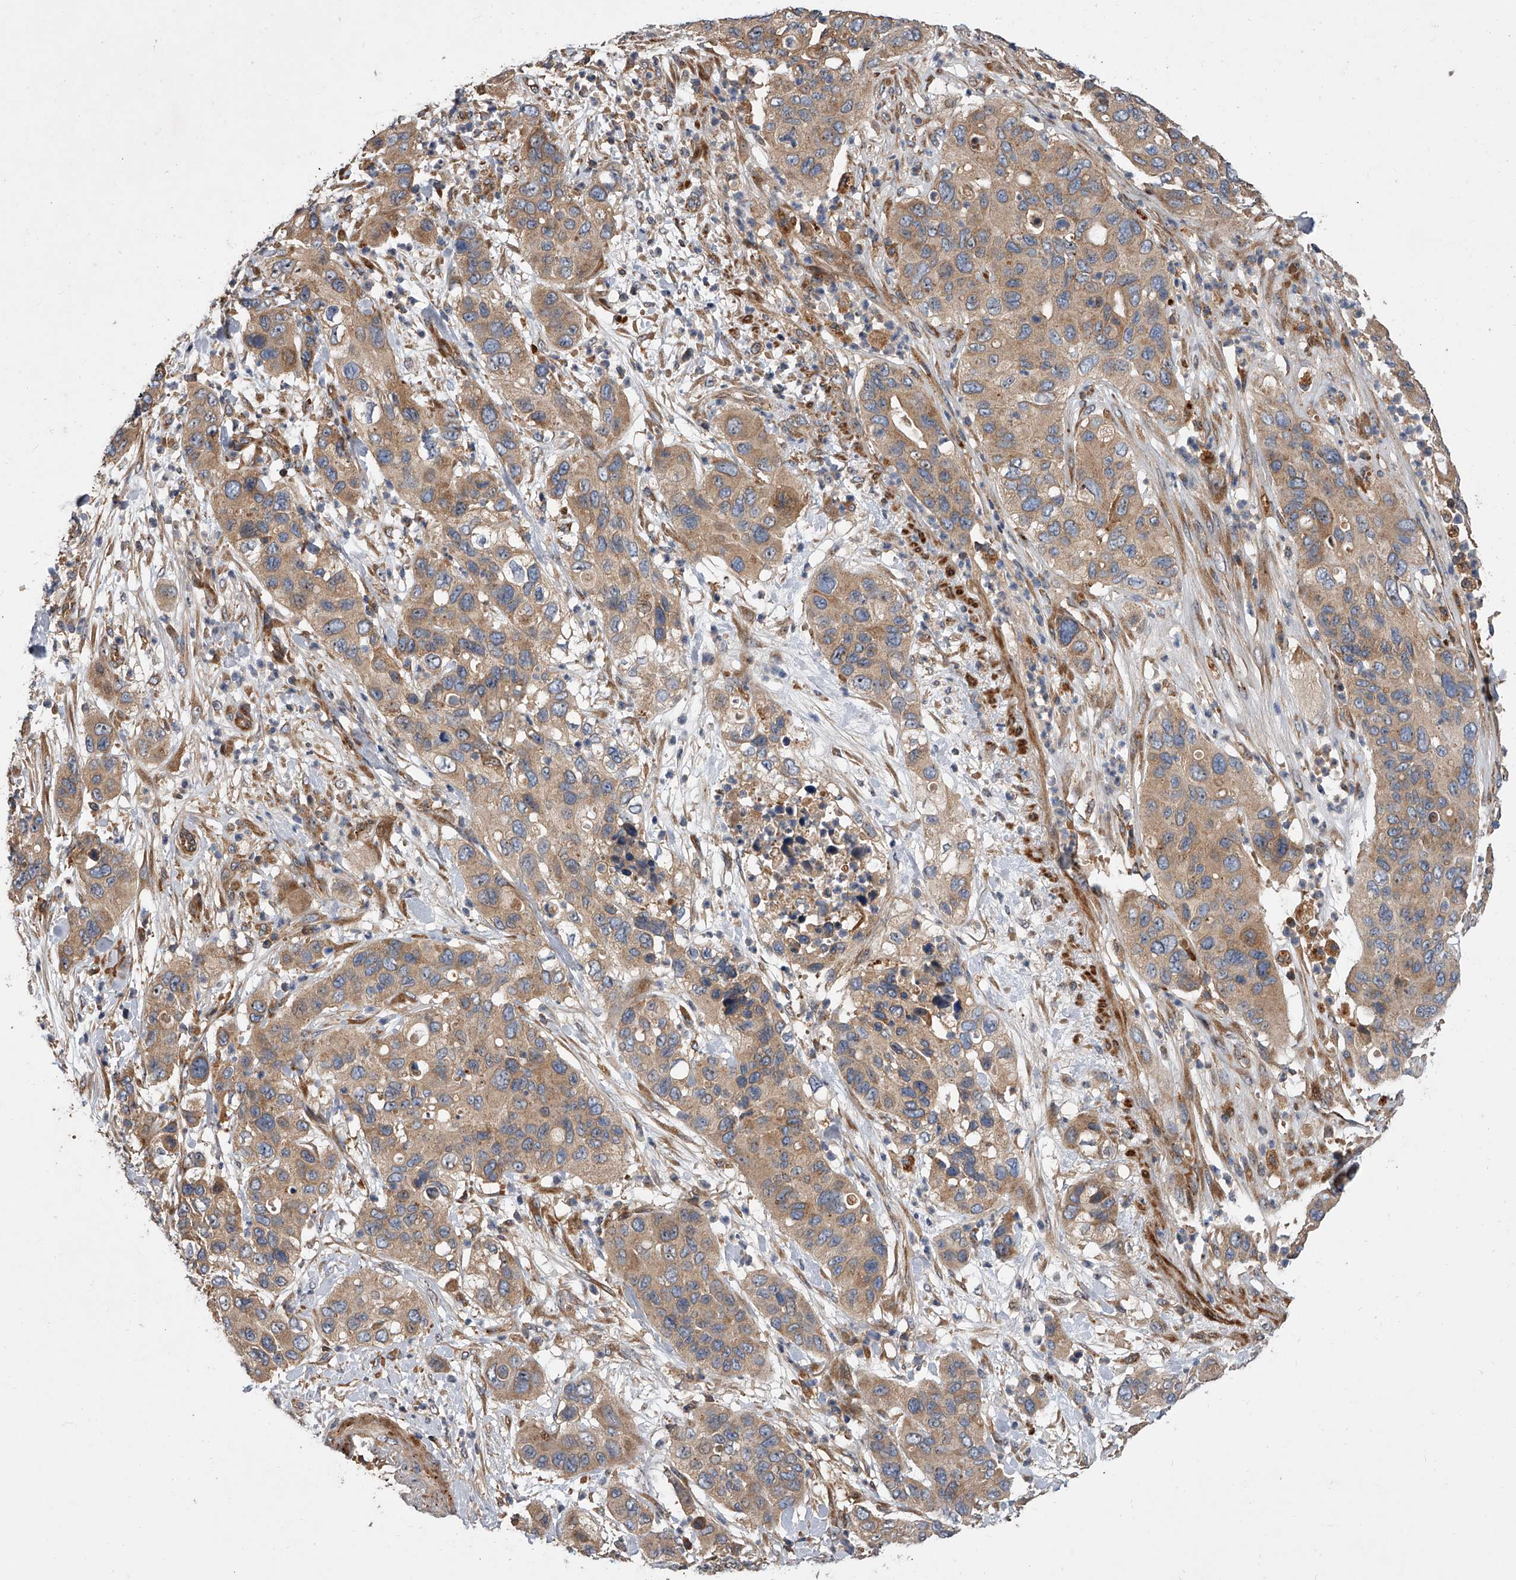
{"staining": {"intensity": "moderate", "quantity": ">75%", "location": "cytoplasmic/membranous"}, "tissue": "pancreatic cancer", "cell_type": "Tumor cells", "image_type": "cancer", "snomed": [{"axis": "morphology", "description": "Adenocarcinoma, NOS"}, {"axis": "topography", "description": "Pancreas"}], "caption": "Protein analysis of adenocarcinoma (pancreatic) tissue exhibits moderate cytoplasmic/membranous staining in approximately >75% of tumor cells.", "gene": "USP47", "patient": {"sex": "female", "age": 71}}